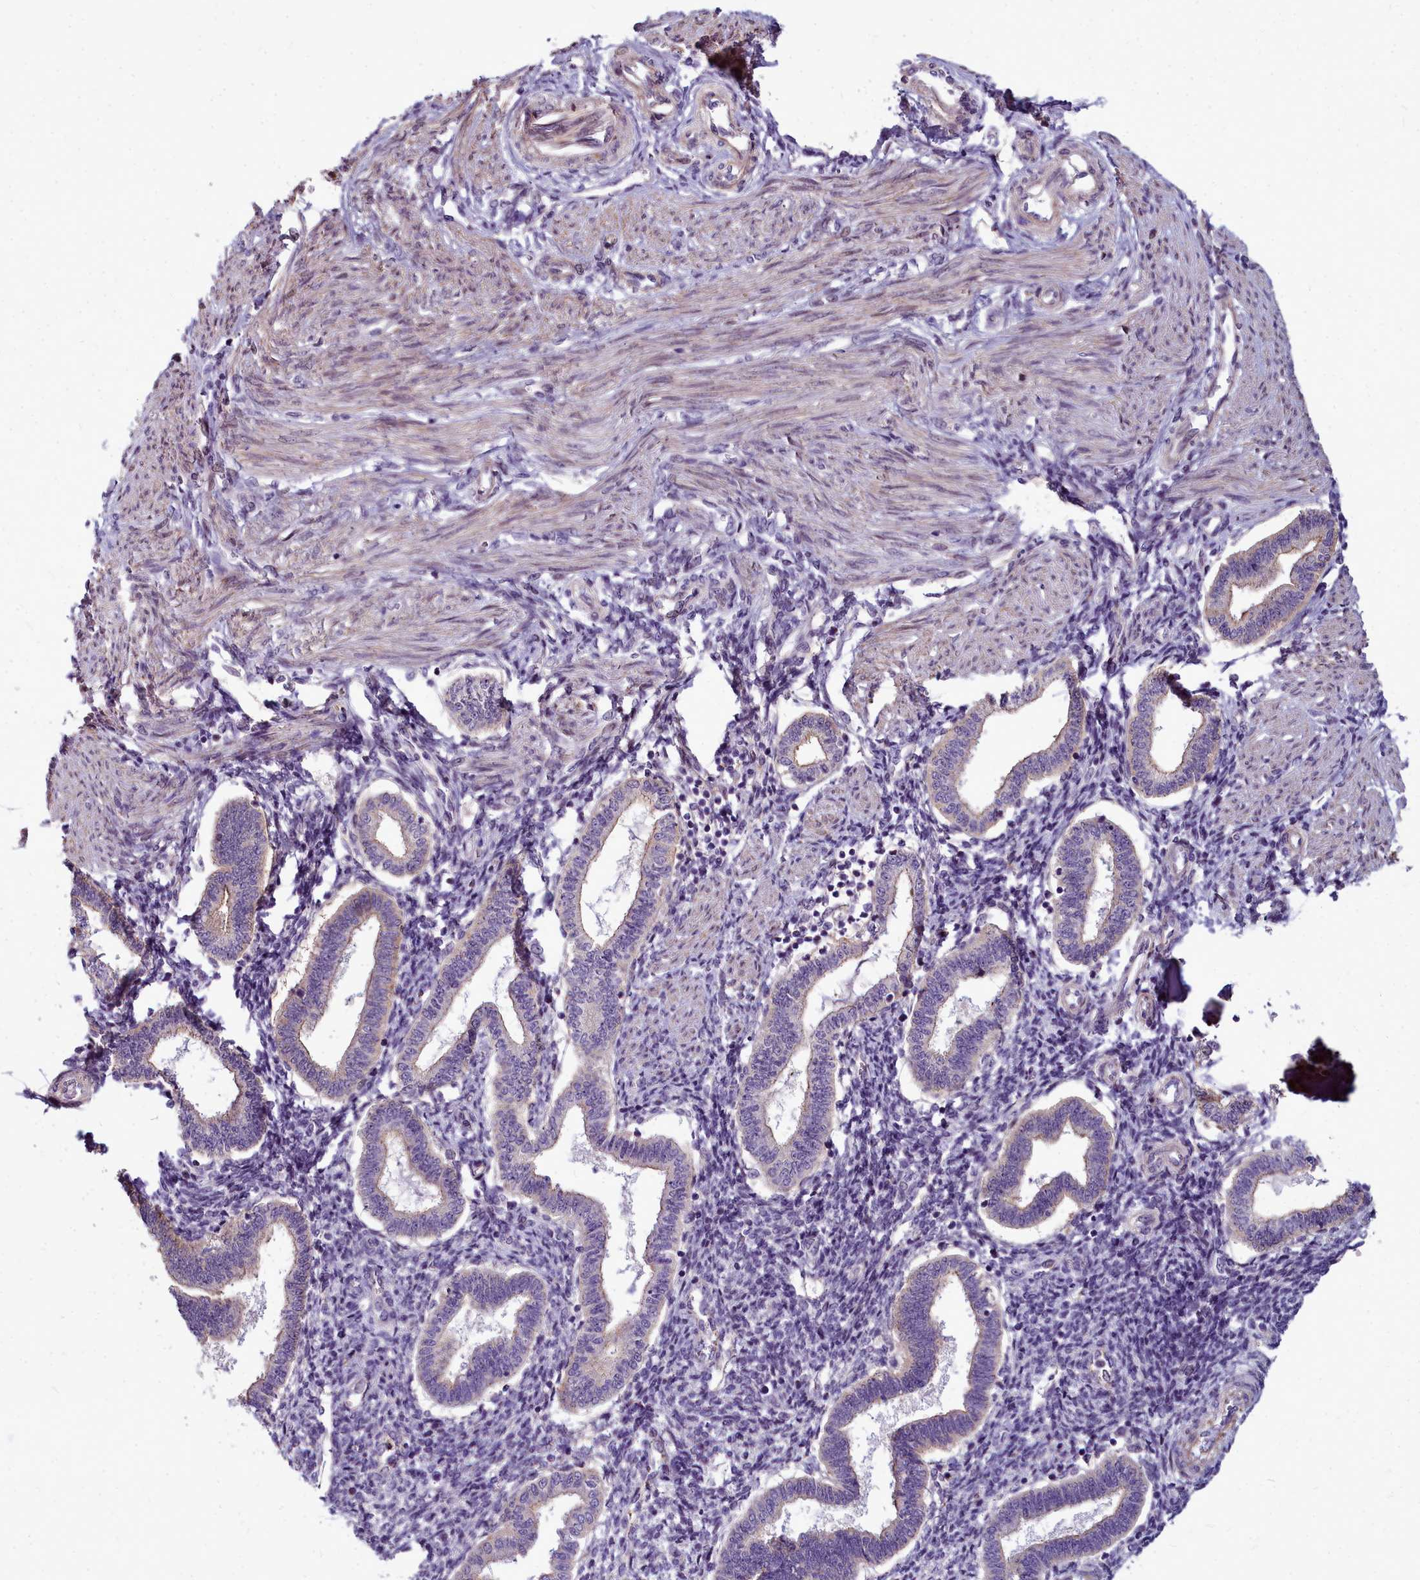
{"staining": {"intensity": "negative", "quantity": "none", "location": "none"}, "tissue": "endometrium", "cell_type": "Cells in endometrial stroma", "image_type": "normal", "snomed": [{"axis": "morphology", "description": "Normal tissue, NOS"}, {"axis": "topography", "description": "Endometrium"}], "caption": "Immunohistochemistry image of normal endometrium: endometrium stained with DAB shows no significant protein positivity in cells in endometrial stroma. The staining is performed using DAB (3,3'-diaminobenzidine) brown chromogen with nuclei counter-stained in using hematoxylin.", "gene": "TTC5", "patient": {"sex": "female", "age": 24}}